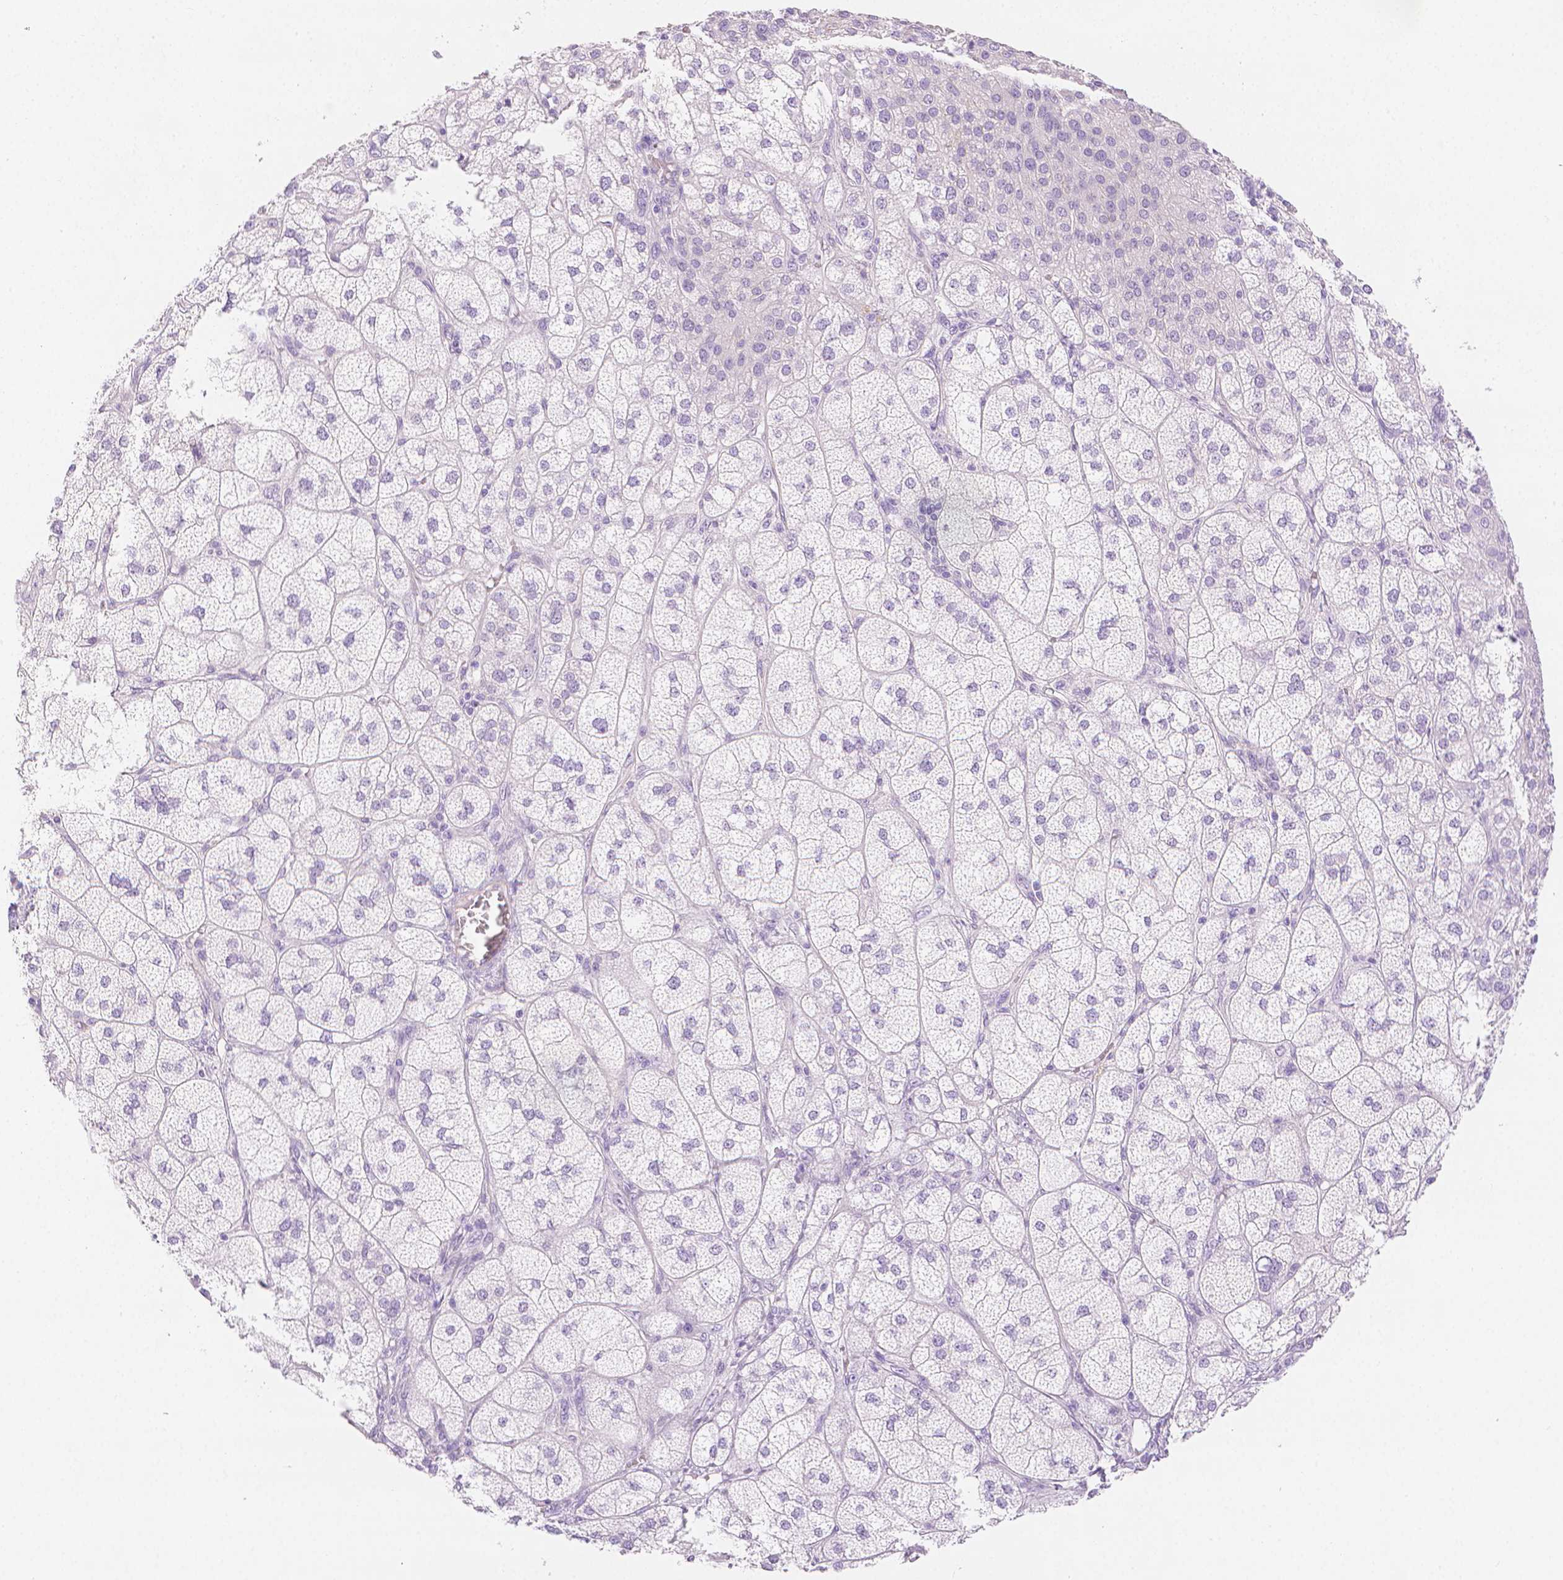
{"staining": {"intensity": "negative", "quantity": "none", "location": "none"}, "tissue": "adrenal gland", "cell_type": "Glandular cells", "image_type": "normal", "snomed": [{"axis": "morphology", "description": "Normal tissue, NOS"}, {"axis": "topography", "description": "Adrenal gland"}], "caption": "A histopathology image of adrenal gland stained for a protein shows no brown staining in glandular cells.", "gene": "SLC27A5", "patient": {"sex": "female", "age": 60}}